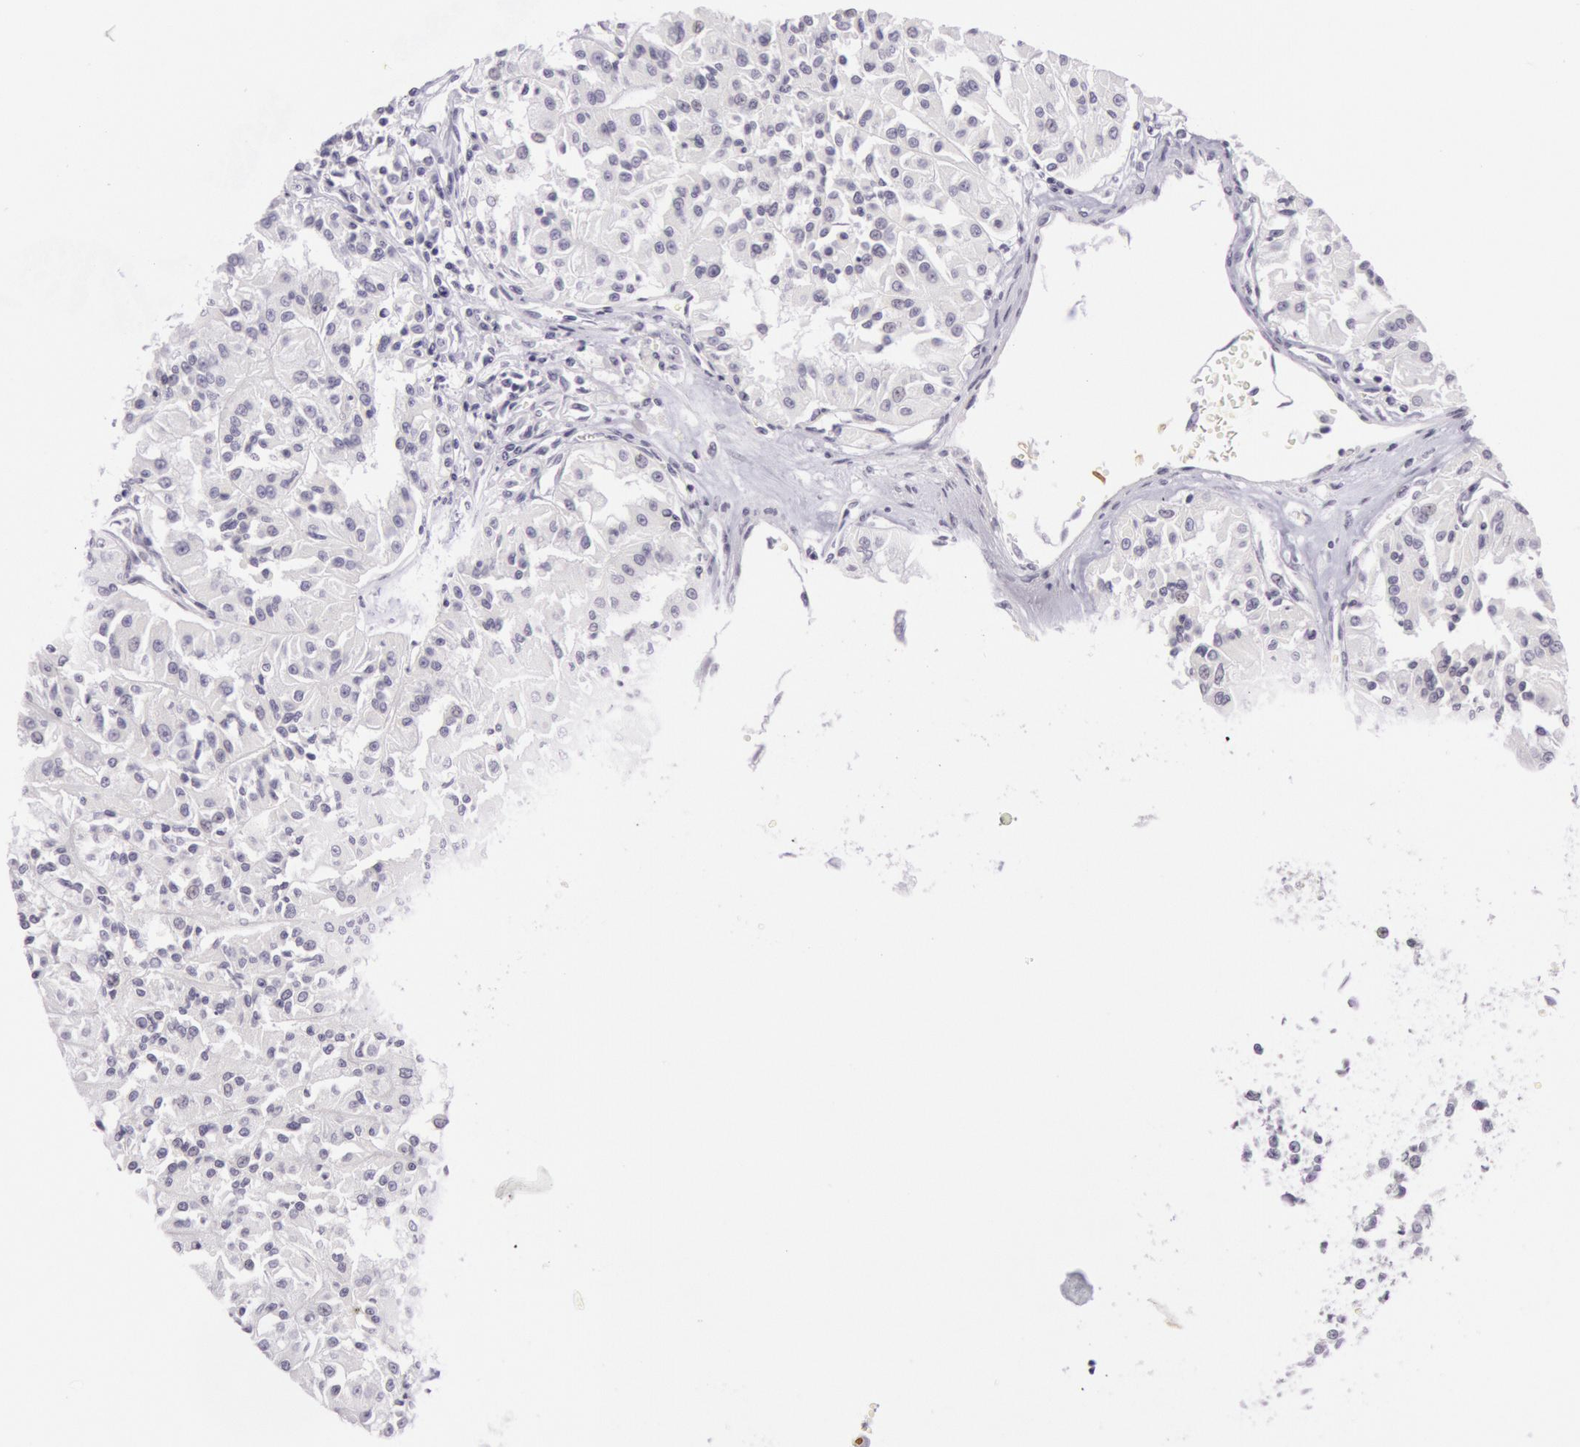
{"staining": {"intensity": "negative", "quantity": "none", "location": "none"}, "tissue": "renal cancer", "cell_type": "Tumor cells", "image_type": "cancer", "snomed": [{"axis": "morphology", "description": "Adenocarcinoma, NOS"}, {"axis": "topography", "description": "Kidney"}], "caption": "Protein analysis of renal adenocarcinoma exhibits no significant positivity in tumor cells. The staining is performed using DAB brown chromogen with nuclei counter-stained in using hematoxylin.", "gene": "CKB", "patient": {"sex": "male", "age": 78}}